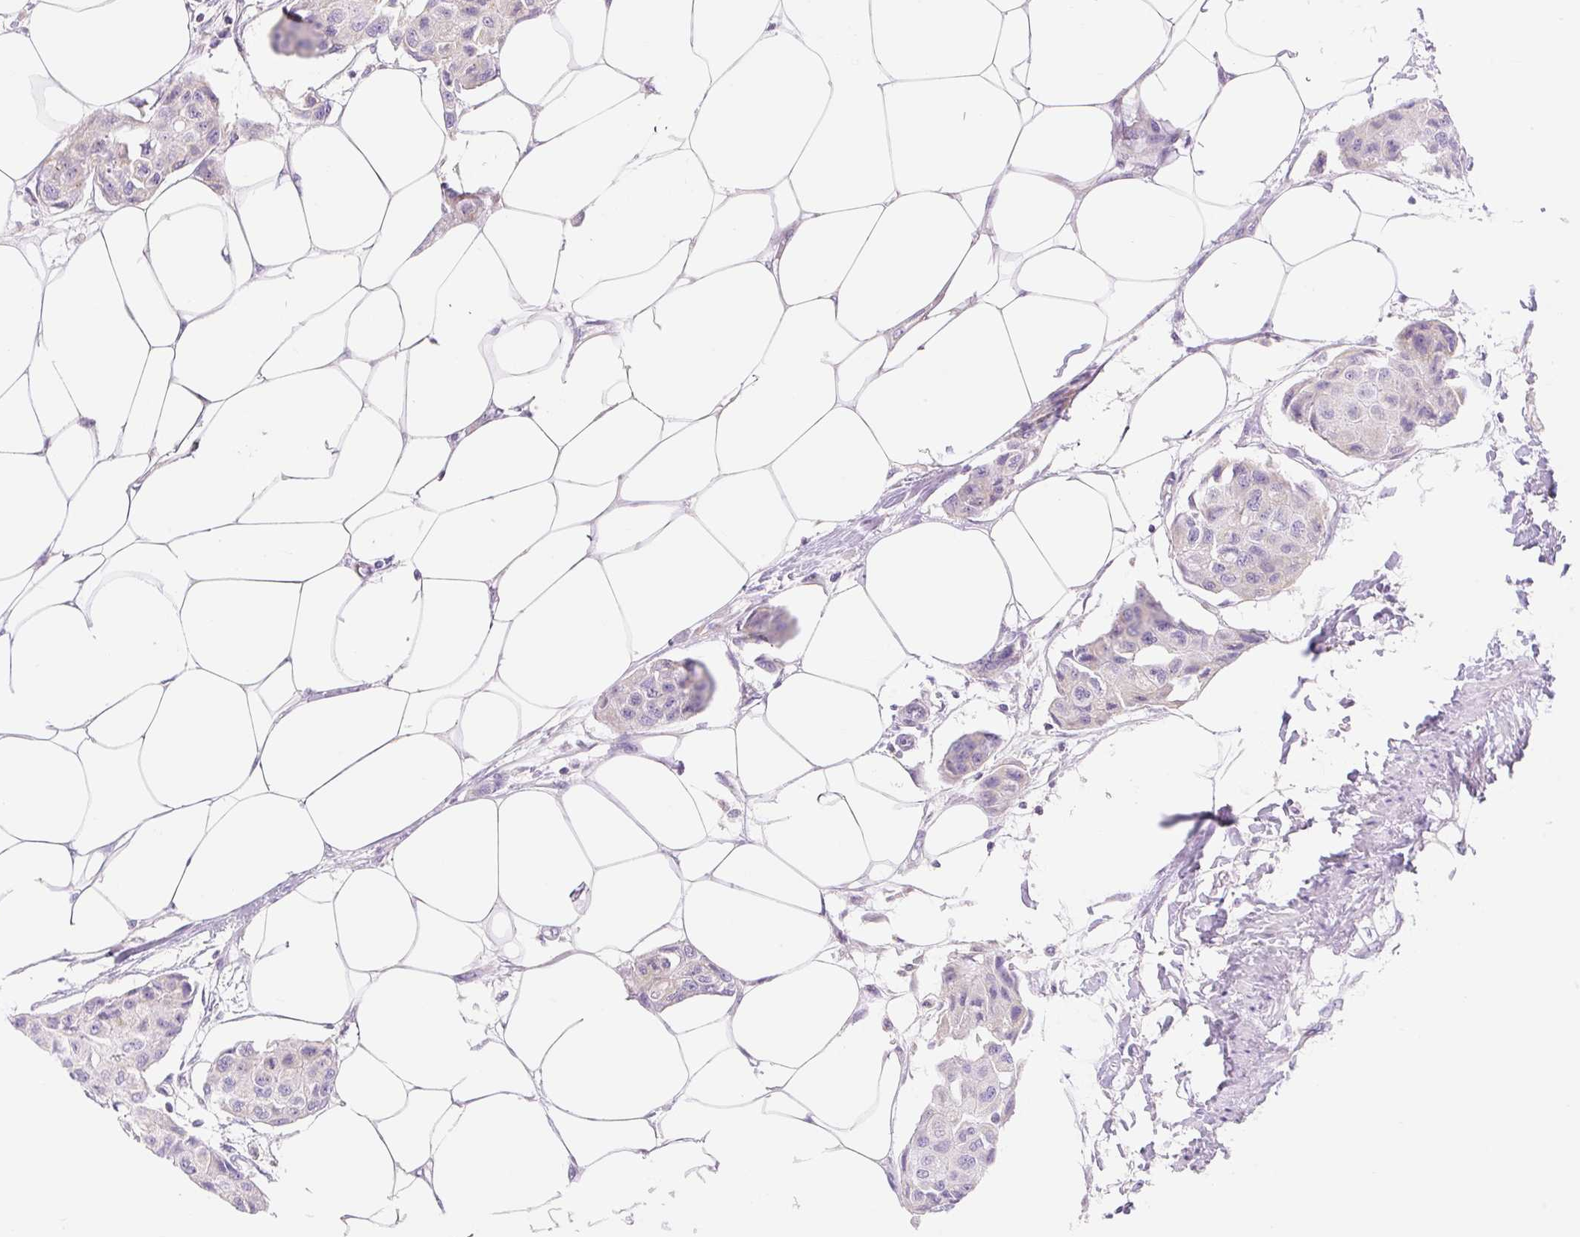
{"staining": {"intensity": "weak", "quantity": "25%-75%", "location": "cytoplasmic/membranous"}, "tissue": "breast cancer", "cell_type": "Tumor cells", "image_type": "cancer", "snomed": [{"axis": "morphology", "description": "Duct carcinoma"}, {"axis": "topography", "description": "Breast"}, {"axis": "topography", "description": "Lymph node"}], "caption": "Brown immunohistochemical staining in human breast cancer reveals weak cytoplasmic/membranous positivity in approximately 25%-75% of tumor cells. (DAB (3,3'-diaminobenzidine) = brown stain, brightfield microscopy at high magnification).", "gene": "FOCAD", "patient": {"sex": "female", "age": 80}}